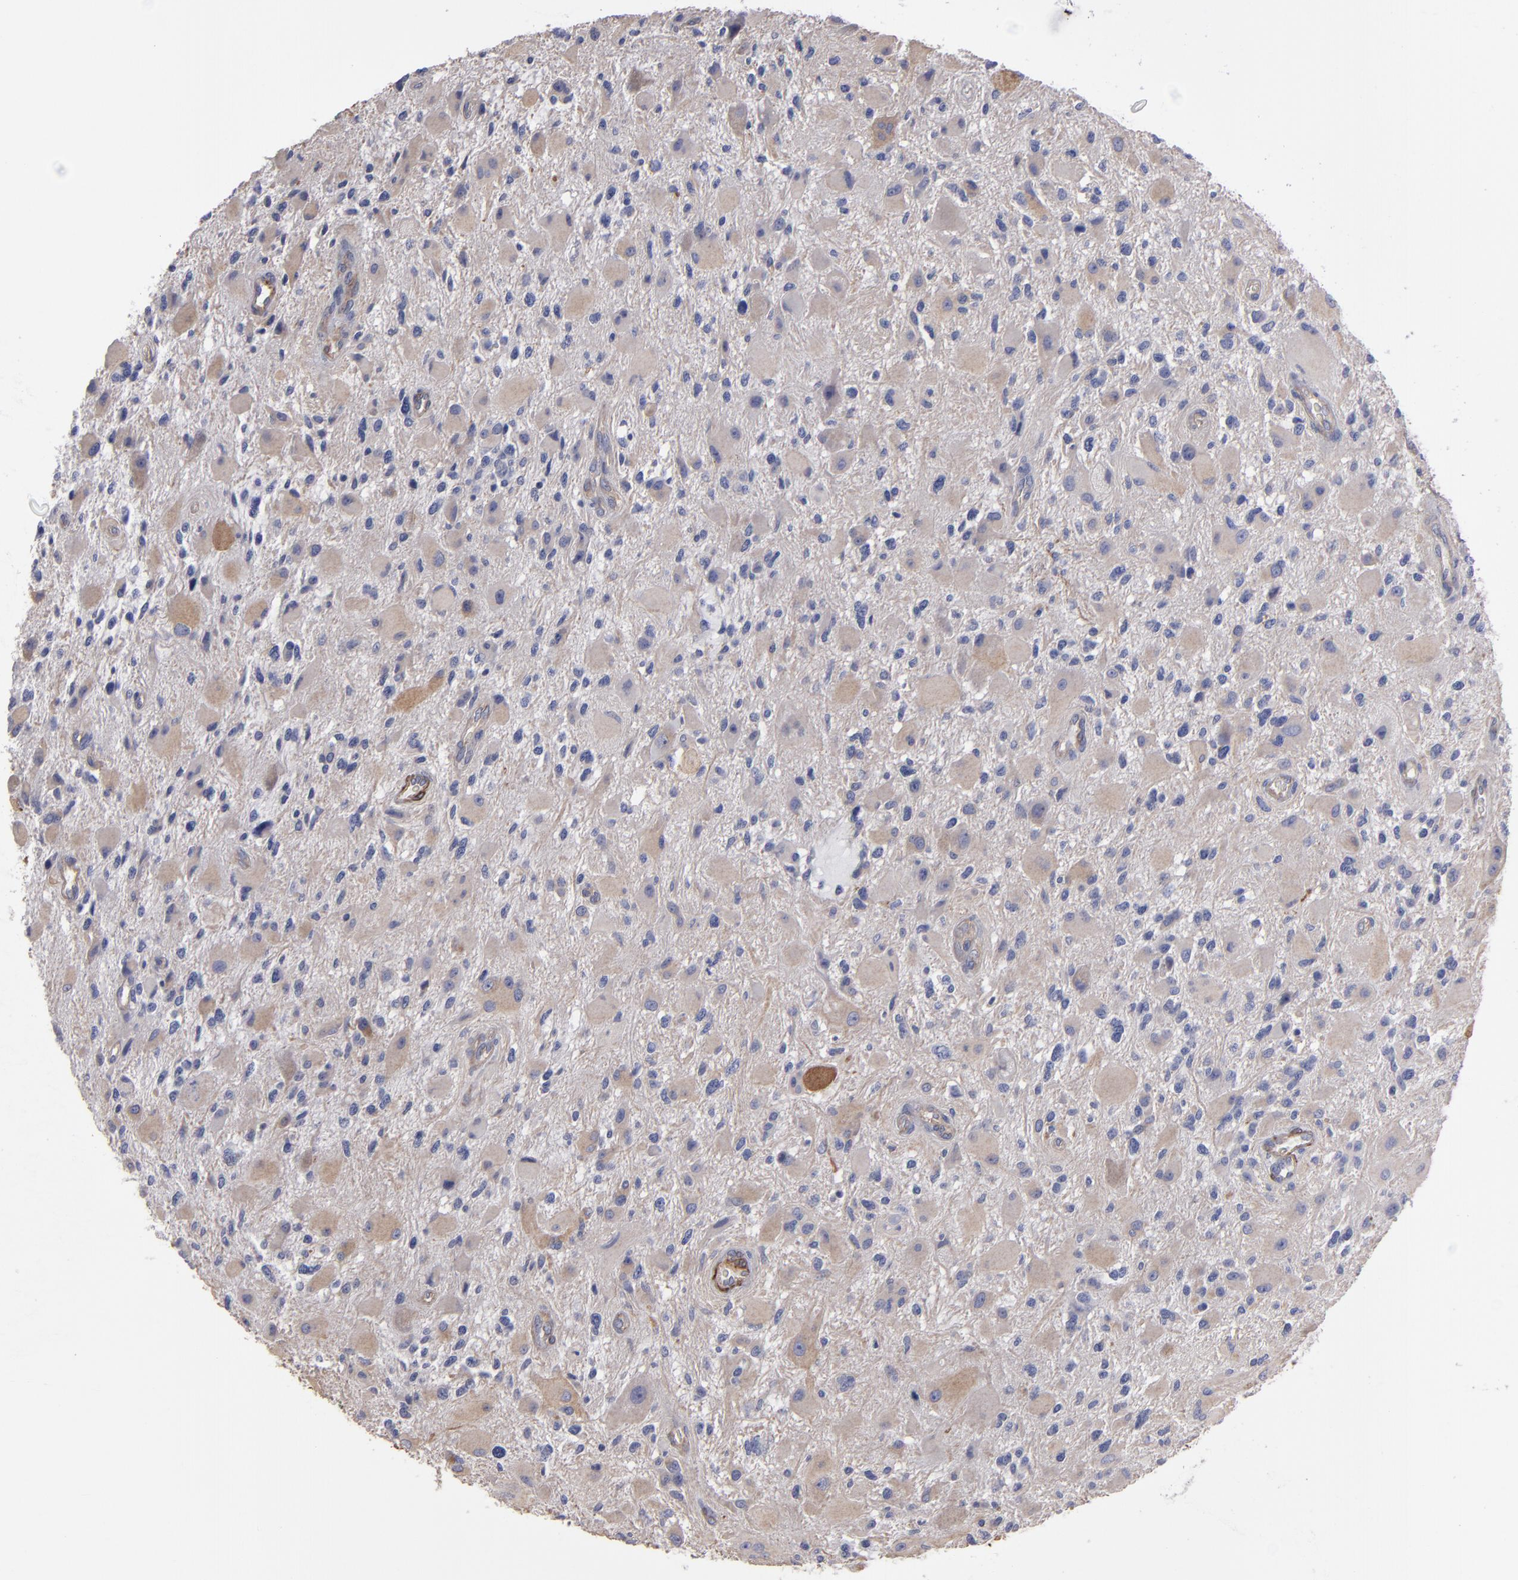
{"staining": {"intensity": "weak", "quantity": "25%-75%", "location": "cytoplasmic/membranous"}, "tissue": "glioma", "cell_type": "Tumor cells", "image_type": "cancer", "snomed": [{"axis": "morphology", "description": "Glioma, malignant, High grade"}, {"axis": "topography", "description": "Brain"}], "caption": "High-power microscopy captured an immunohistochemistry (IHC) image of glioma, revealing weak cytoplasmic/membranous staining in approximately 25%-75% of tumor cells.", "gene": "SLMAP", "patient": {"sex": "female", "age": 60}}